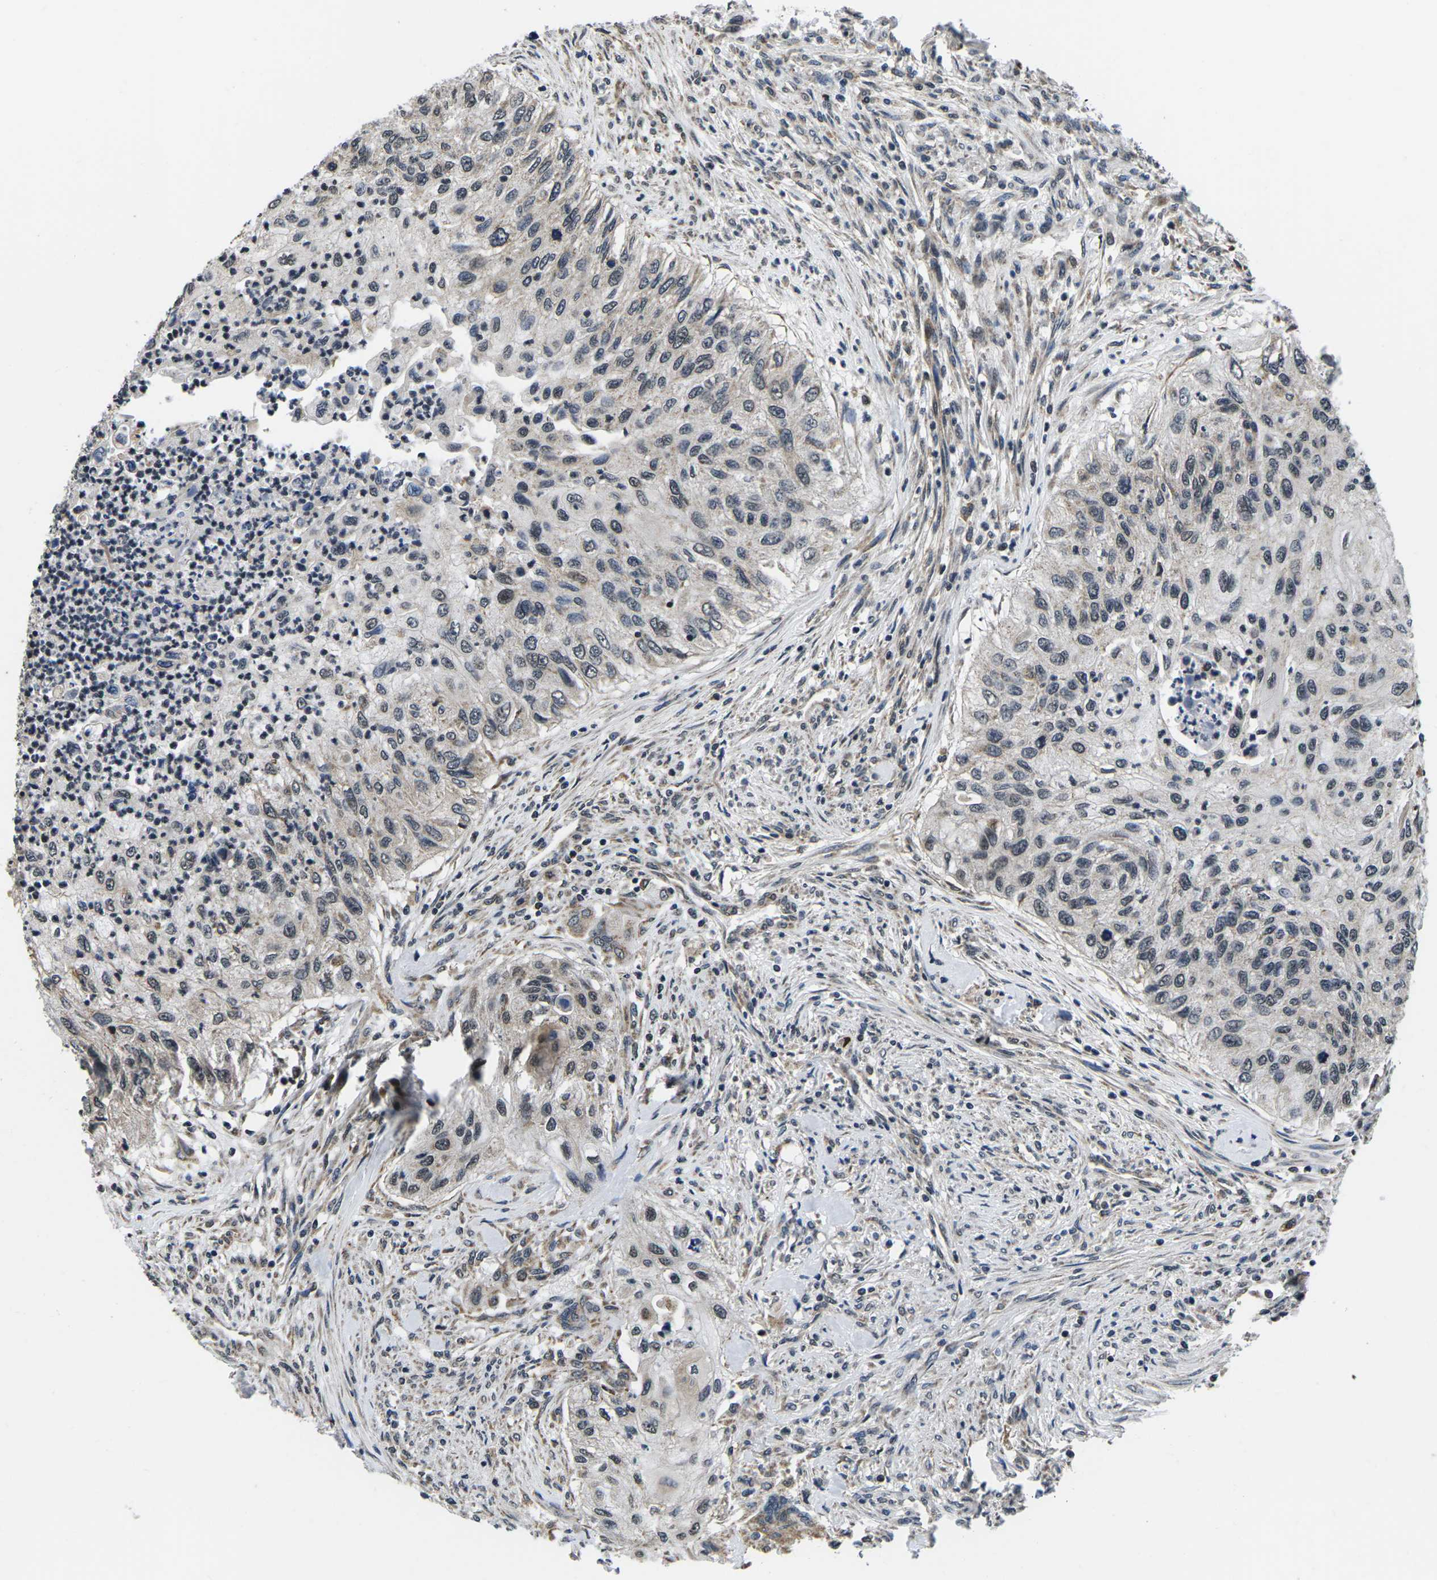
{"staining": {"intensity": "weak", "quantity": "<25%", "location": "nuclear"}, "tissue": "urothelial cancer", "cell_type": "Tumor cells", "image_type": "cancer", "snomed": [{"axis": "morphology", "description": "Urothelial carcinoma, High grade"}, {"axis": "topography", "description": "Urinary bladder"}], "caption": "This is a image of IHC staining of high-grade urothelial carcinoma, which shows no expression in tumor cells.", "gene": "CCNE1", "patient": {"sex": "female", "age": 60}}